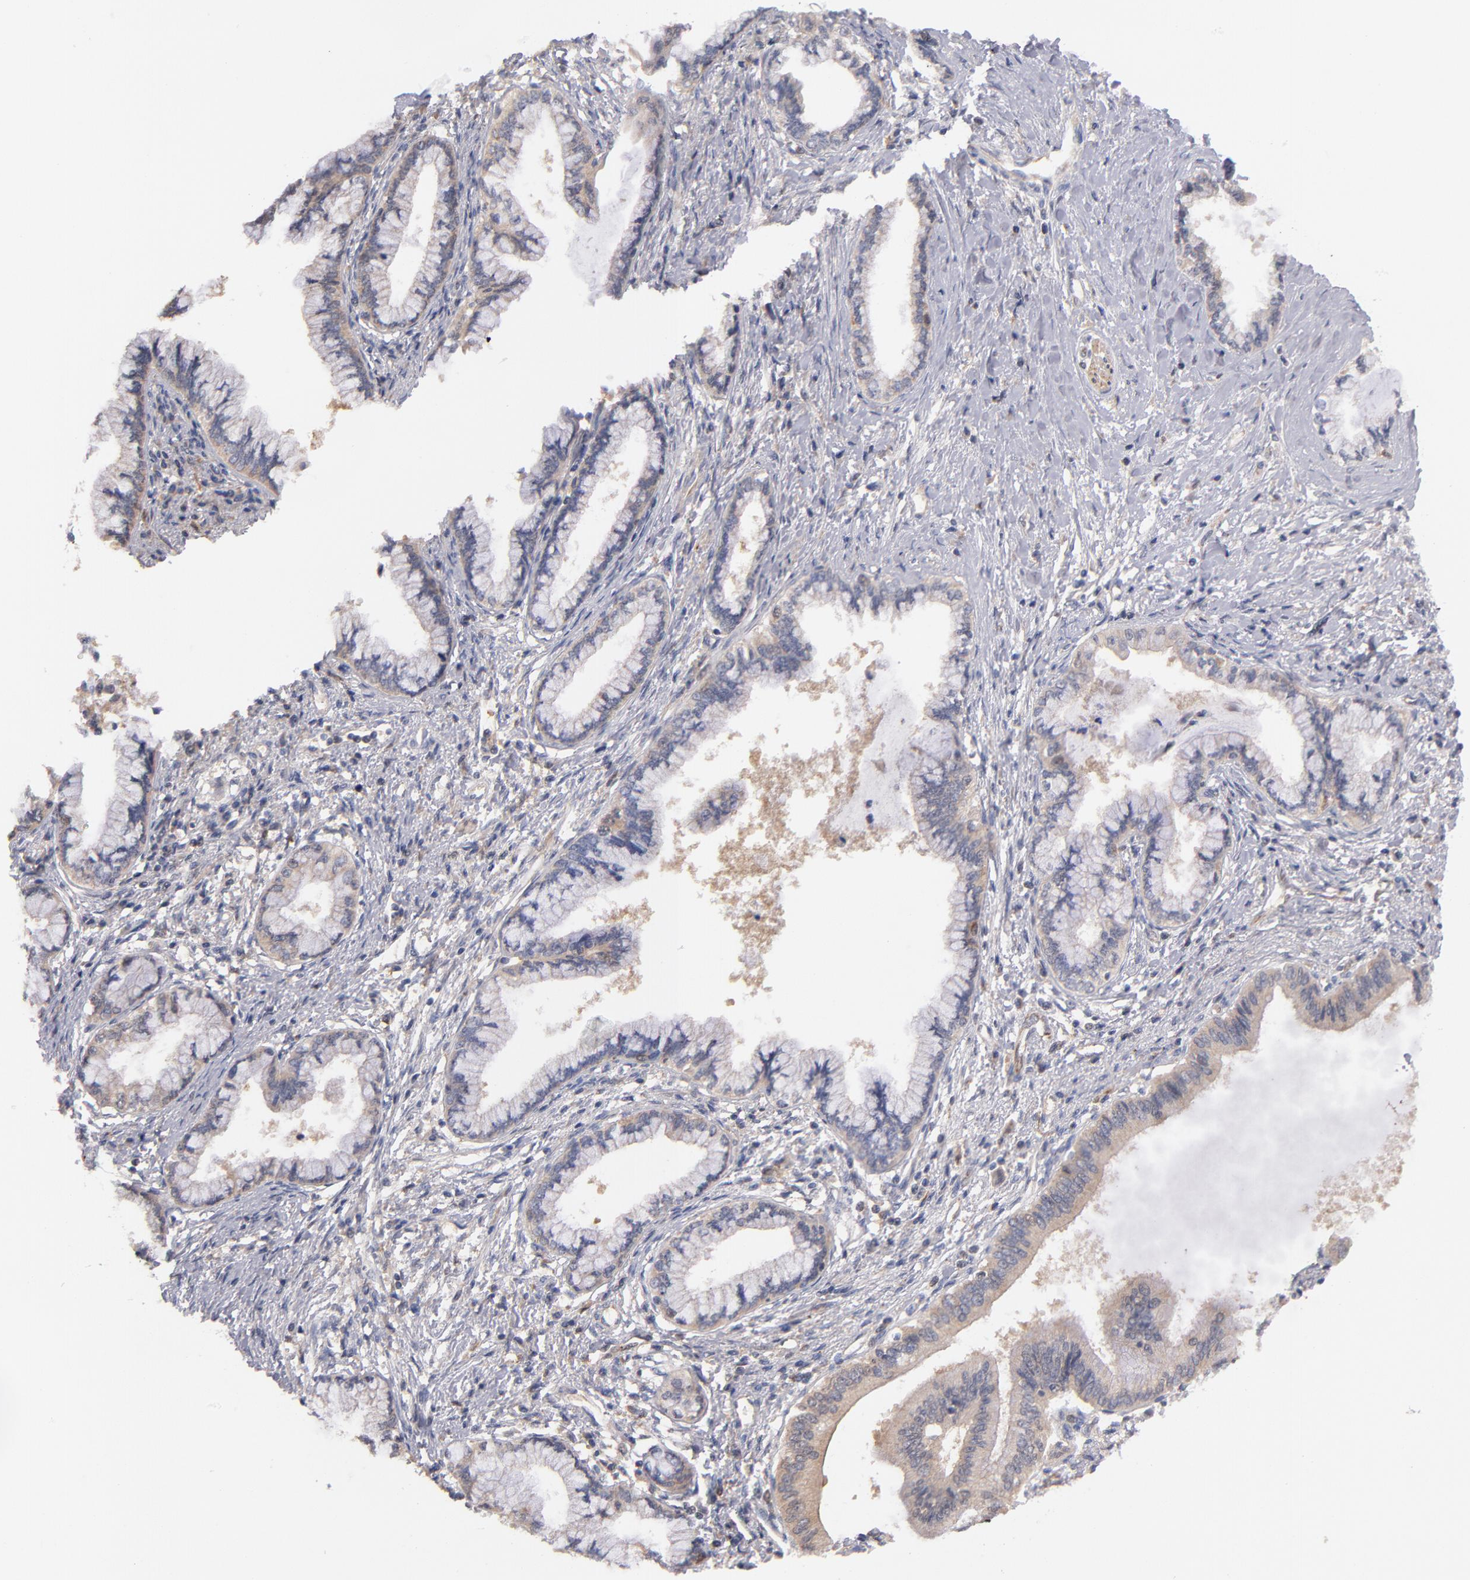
{"staining": {"intensity": "moderate", "quantity": ">75%", "location": "cytoplasmic/membranous"}, "tissue": "pancreatic cancer", "cell_type": "Tumor cells", "image_type": "cancer", "snomed": [{"axis": "morphology", "description": "Adenocarcinoma, NOS"}, {"axis": "topography", "description": "Pancreas"}], "caption": "Protein staining shows moderate cytoplasmic/membranous expression in about >75% of tumor cells in pancreatic cancer (adenocarcinoma). The staining is performed using DAB (3,3'-diaminobenzidine) brown chromogen to label protein expression. The nuclei are counter-stained blue using hematoxylin.", "gene": "GMFG", "patient": {"sex": "female", "age": 64}}